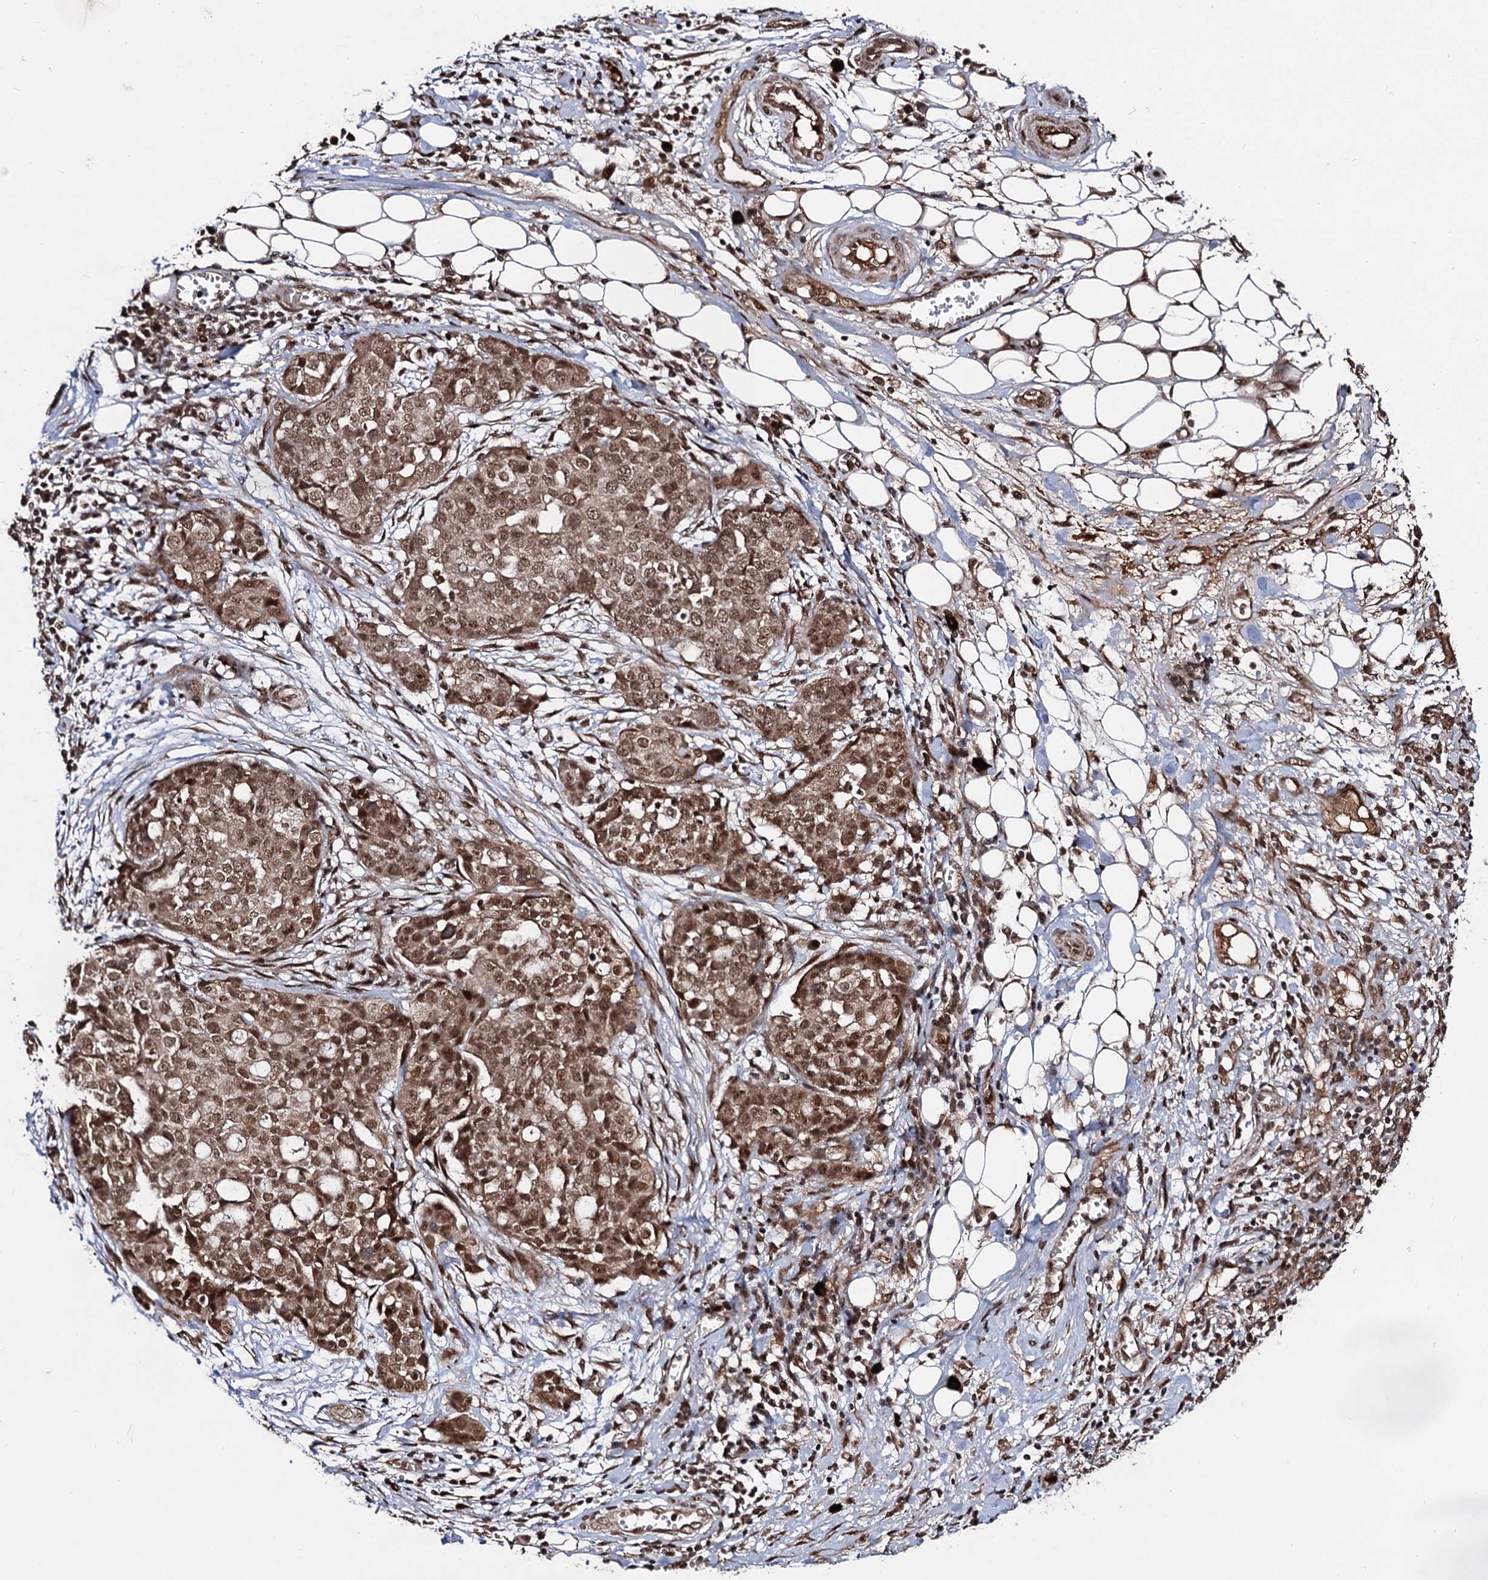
{"staining": {"intensity": "moderate", "quantity": ">75%", "location": "cytoplasmic/membranous,nuclear"}, "tissue": "ovarian cancer", "cell_type": "Tumor cells", "image_type": "cancer", "snomed": [{"axis": "morphology", "description": "Cystadenocarcinoma, serous, NOS"}, {"axis": "topography", "description": "Soft tissue"}, {"axis": "topography", "description": "Ovary"}], "caption": "Immunohistochemical staining of human ovarian serous cystadenocarcinoma shows medium levels of moderate cytoplasmic/membranous and nuclear staining in about >75% of tumor cells. The protein is stained brown, and the nuclei are stained in blue (DAB (3,3'-diaminobenzidine) IHC with brightfield microscopy, high magnification).", "gene": "SFSWAP", "patient": {"sex": "female", "age": 57}}